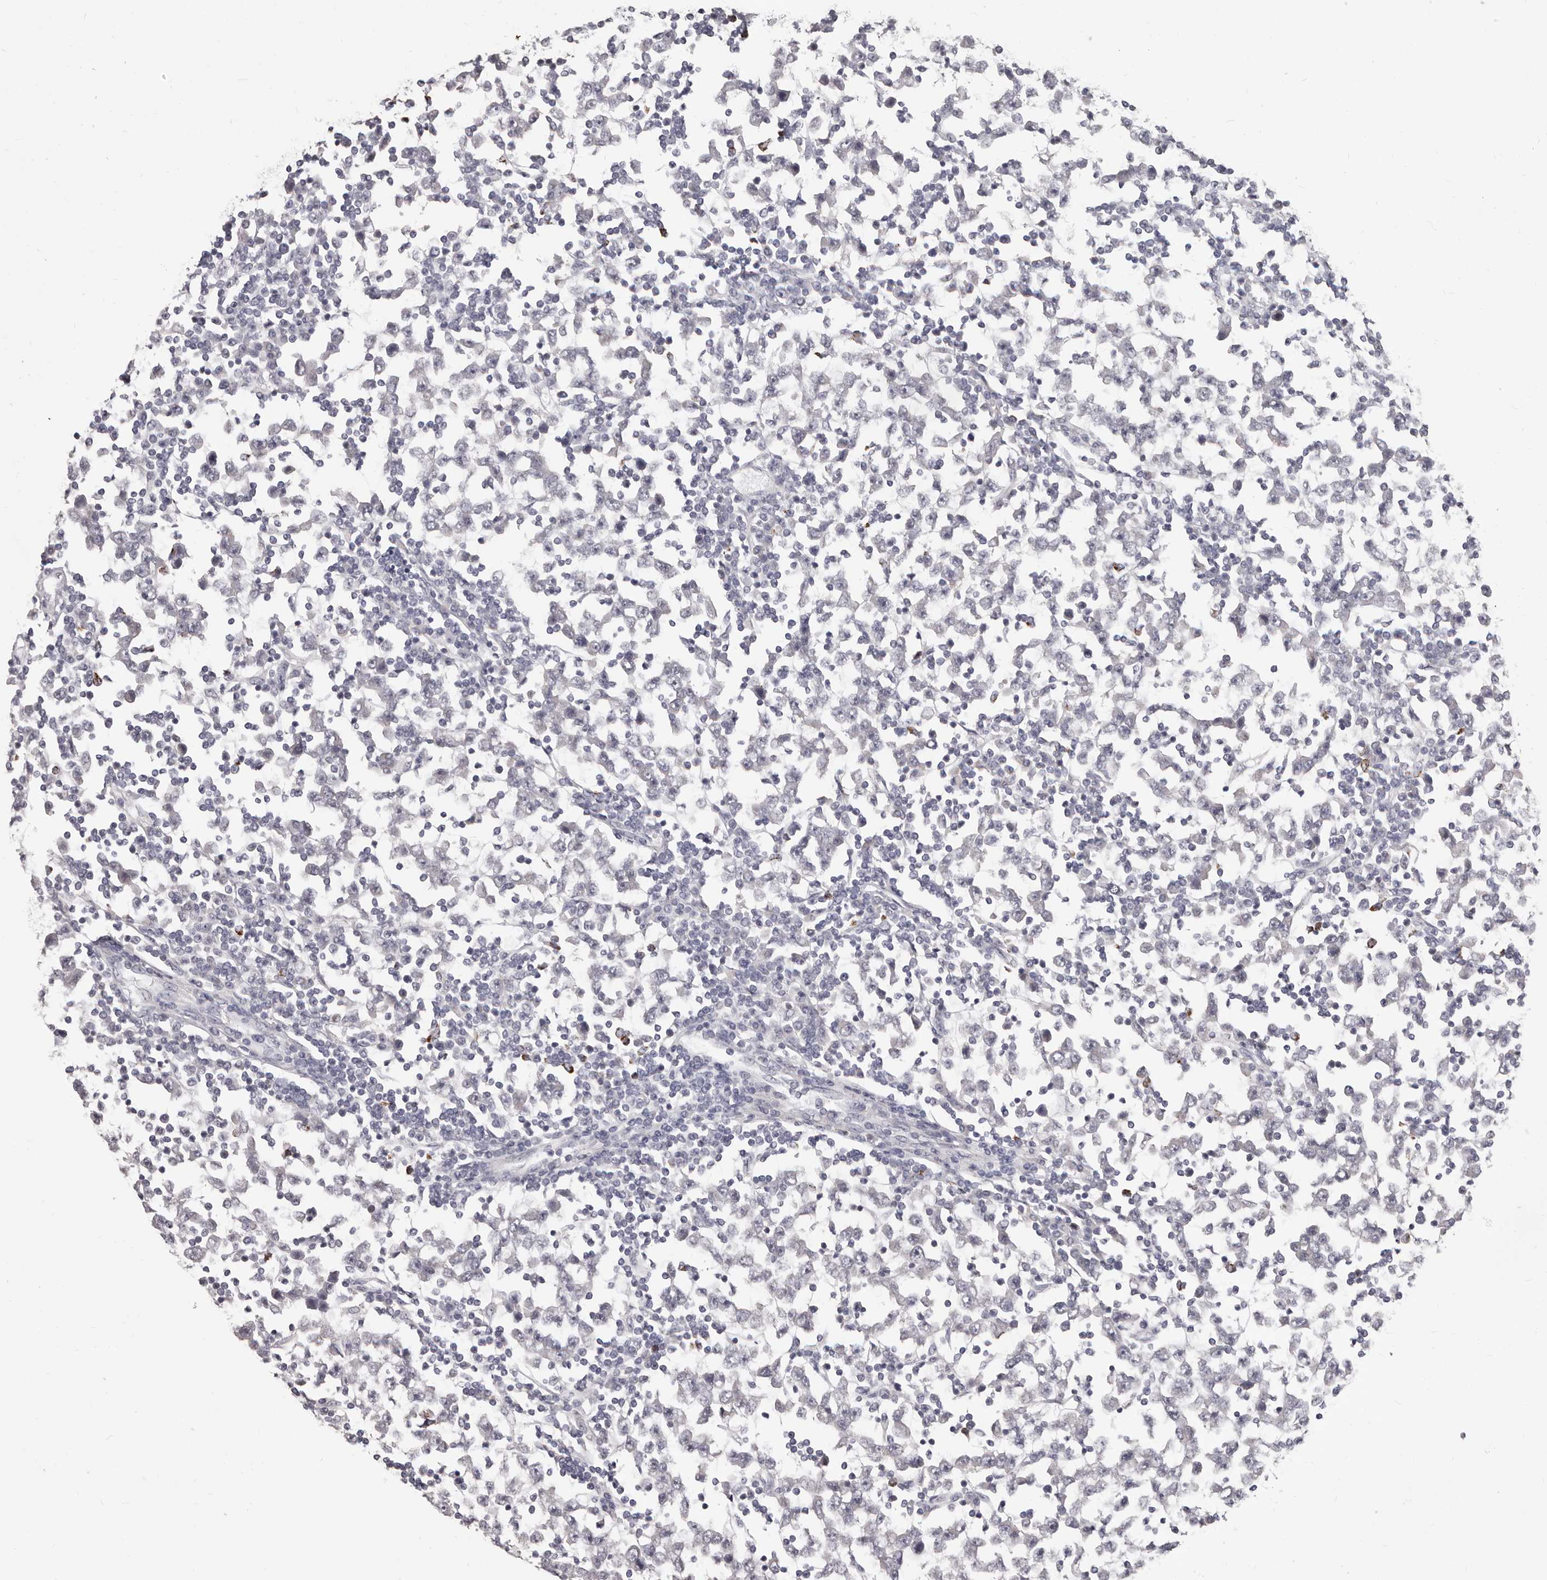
{"staining": {"intensity": "negative", "quantity": "none", "location": "none"}, "tissue": "testis cancer", "cell_type": "Tumor cells", "image_type": "cancer", "snomed": [{"axis": "morphology", "description": "Seminoma, NOS"}, {"axis": "topography", "description": "Testis"}], "caption": "IHC of human testis cancer (seminoma) demonstrates no staining in tumor cells.", "gene": "PRMT2", "patient": {"sex": "male", "age": 65}}